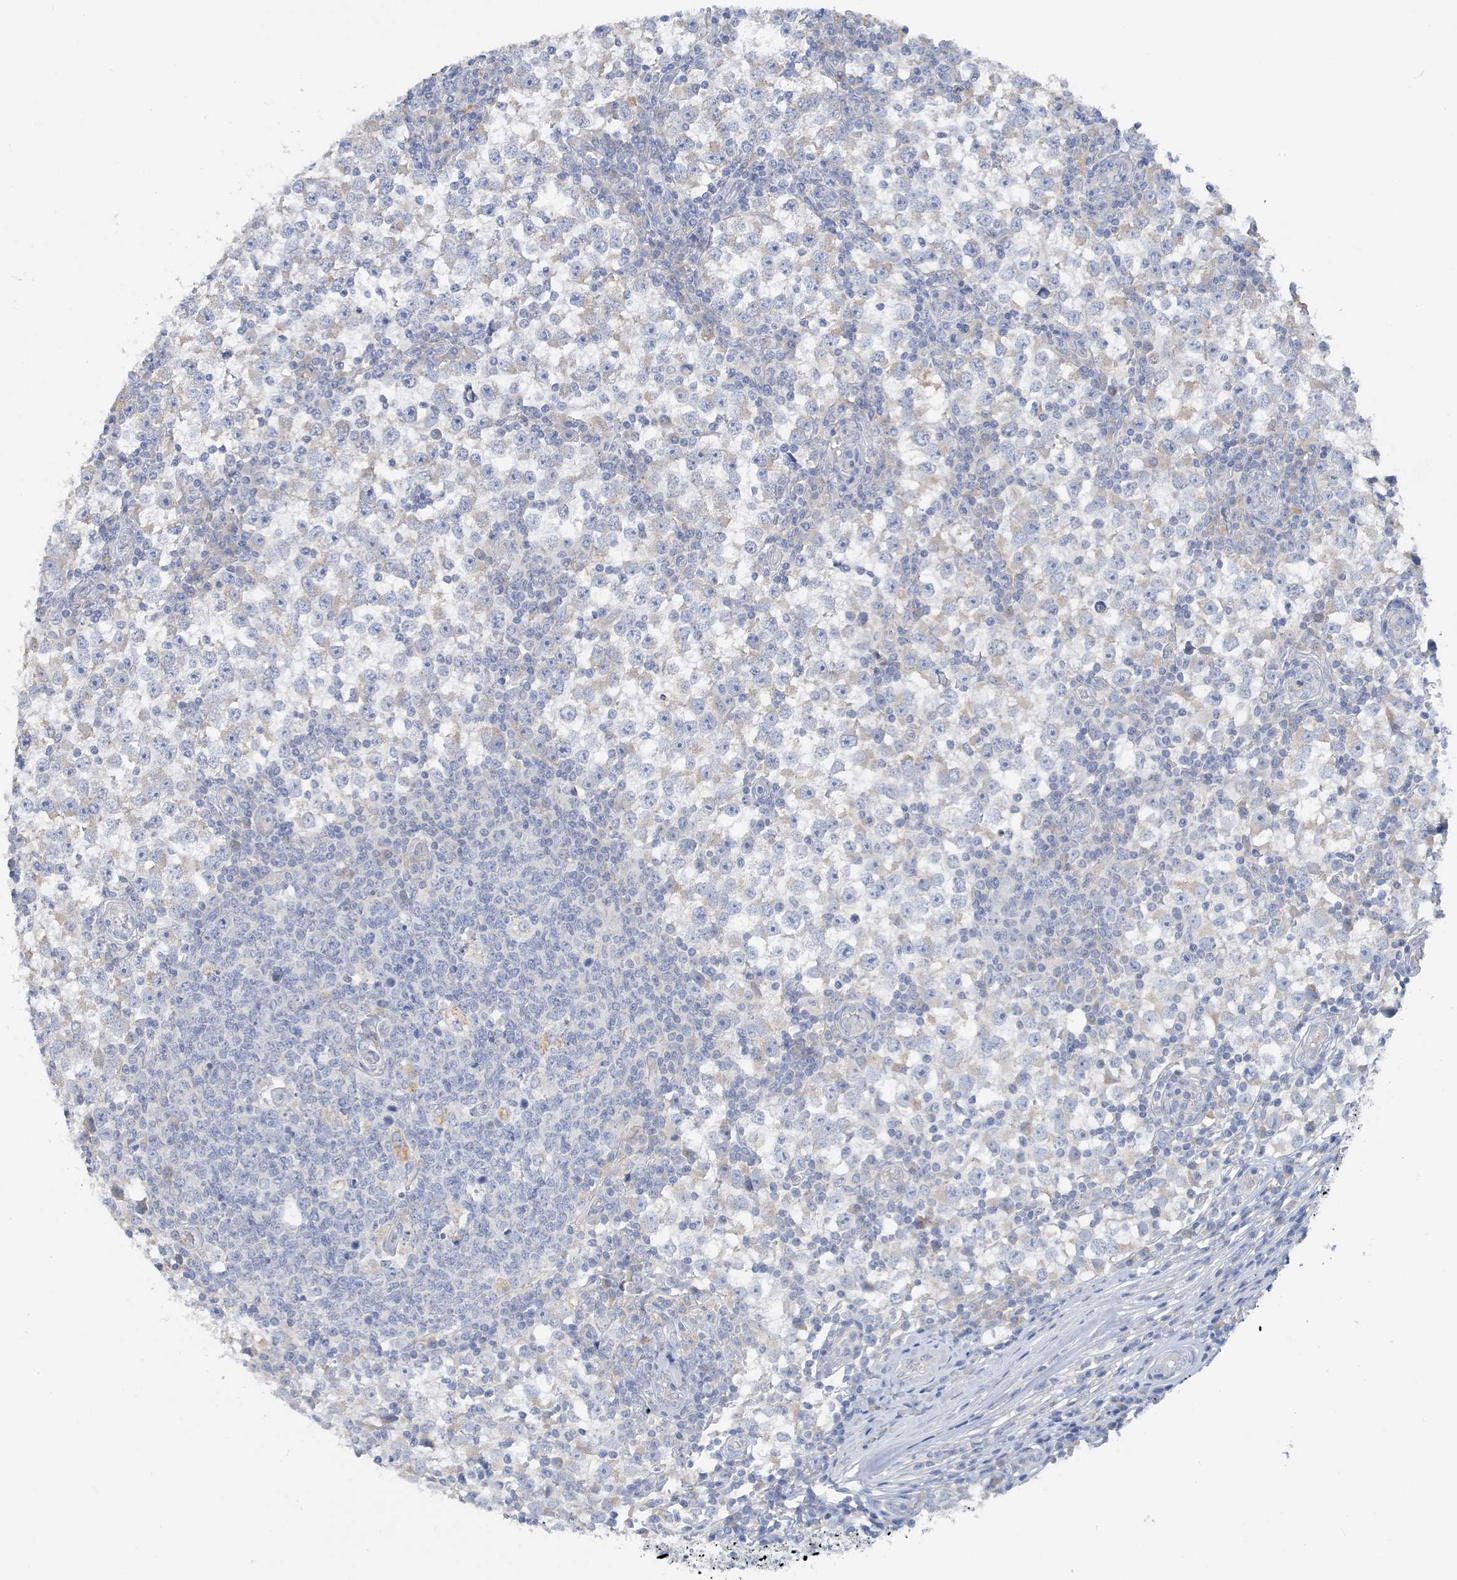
{"staining": {"intensity": "negative", "quantity": "none", "location": "none"}, "tissue": "testis cancer", "cell_type": "Tumor cells", "image_type": "cancer", "snomed": [{"axis": "morphology", "description": "Seminoma, NOS"}, {"axis": "topography", "description": "Testis"}], "caption": "This image is of testis seminoma stained with immunohistochemistry to label a protein in brown with the nuclei are counter-stained blue. There is no expression in tumor cells.", "gene": "ZCCHC18", "patient": {"sex": "male", "age": 65}}